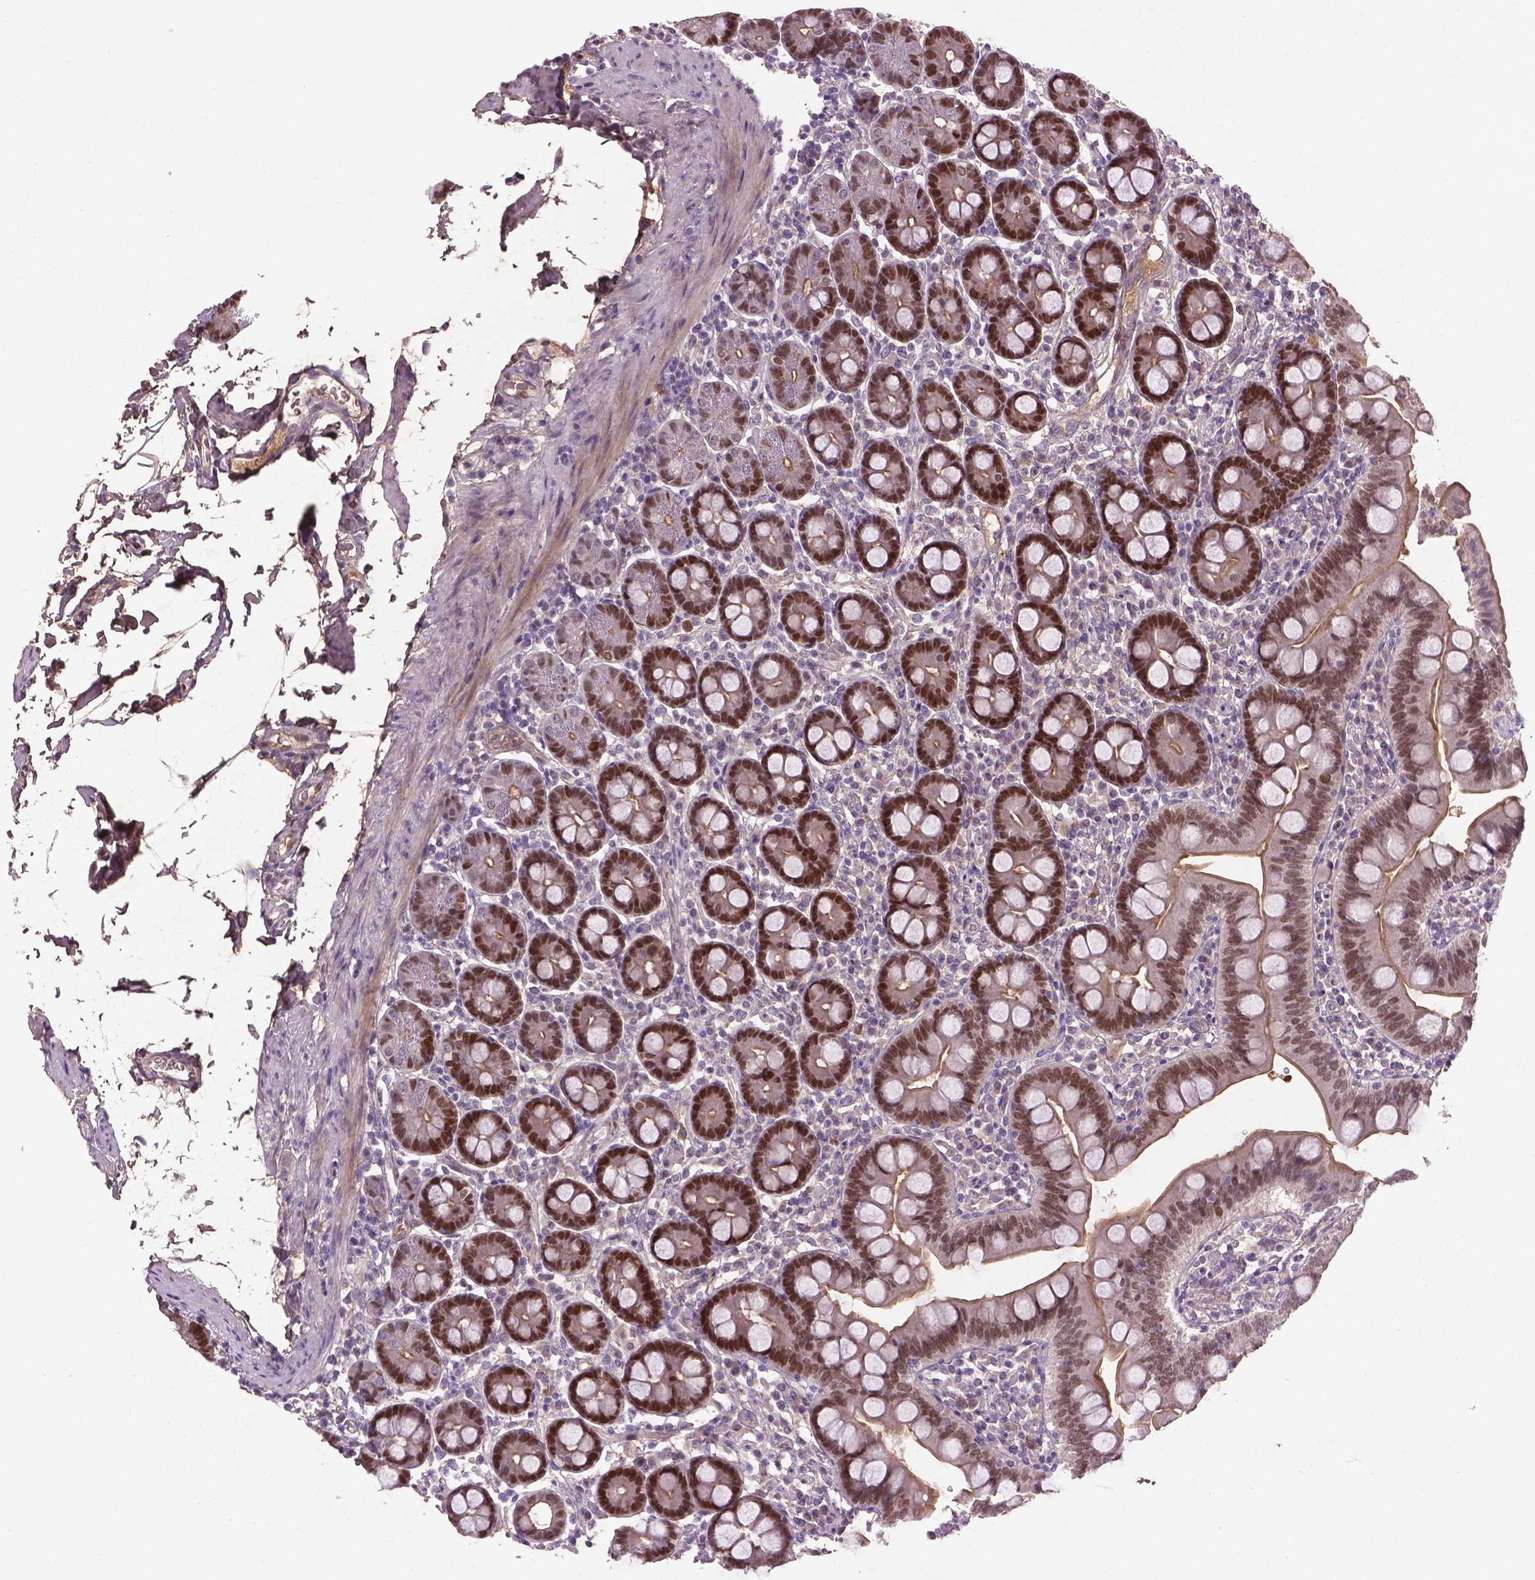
{"staining": {"intensity": "strong", "quantity": "25%-75%", "location": "nuclear"}, "tissue": "duodenum", "cell_type": "Glandular cells", "image_type": "normal", "snomed": [{"axis": "morphology", "description": "Normal tissue, NOS"}, {"axis": "topography", "description": "Pancreas"}, {"axis": "topography", "description": "Duodenum"}], "caption": "Duodenum stained with immunohistochemistry exhibits strong nuclear staining in about 25%-75% of glandular cells.", "gene": "SOX17", "patient": {"sex": "male", "age": 59}}